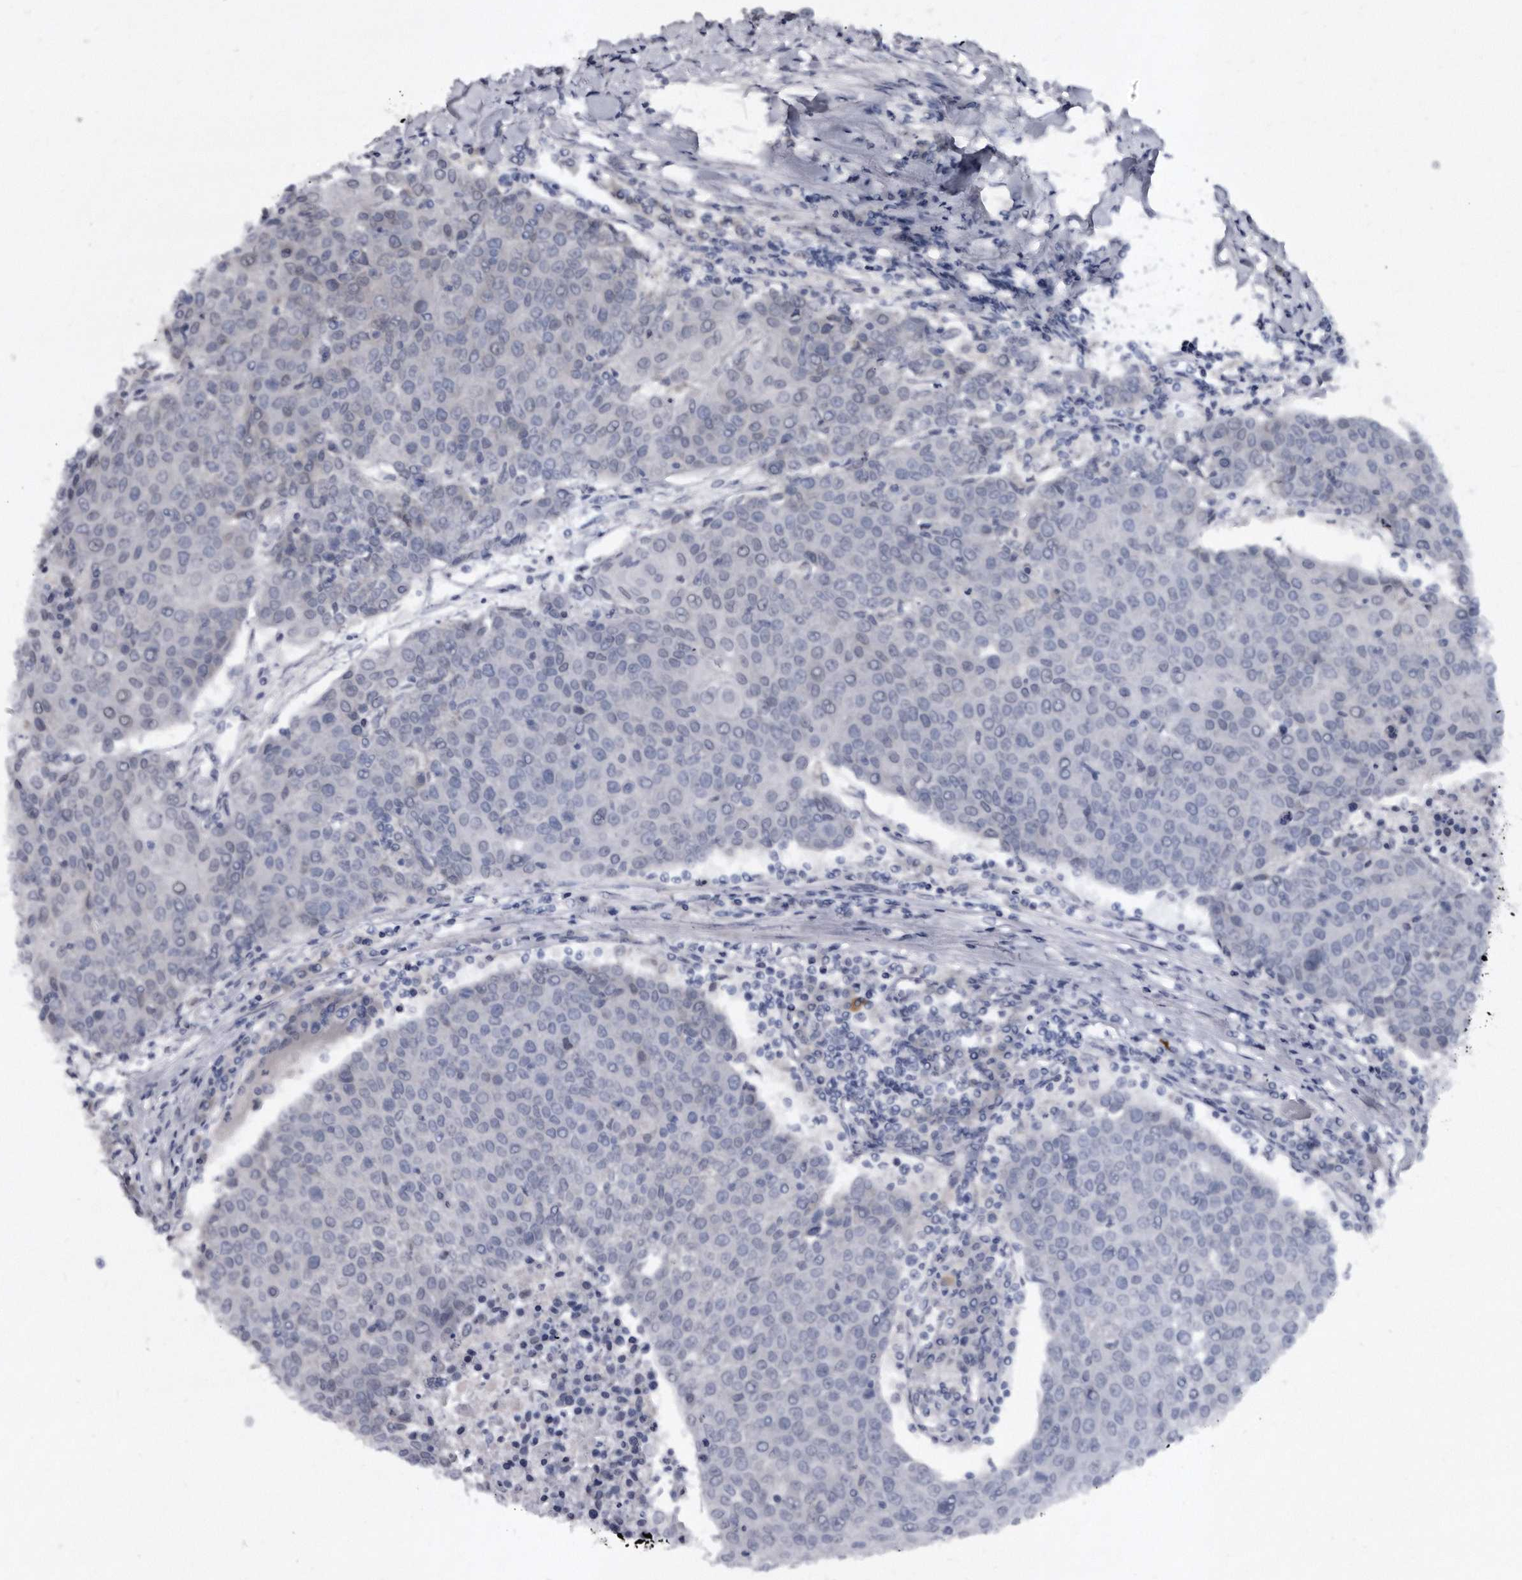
{"staining": {"intensity": "negative", "quantity": "none", "location": "none"}, "tissue": "urothelial cancer", "cell_type": "Tumor cells", "image_type": "cancer", "snomed": [{"axis": "morphology", "description": "Urothelial carcinoma, High grade"}, {"axis": "topography", "description": "Urinary bladder"}], "caption": "Photomicrograph shows no protein expression in tumor cells of urothelial cancer tissue.", "gene": "PROM1", "patient": {"sex": "female", "age": 85}}